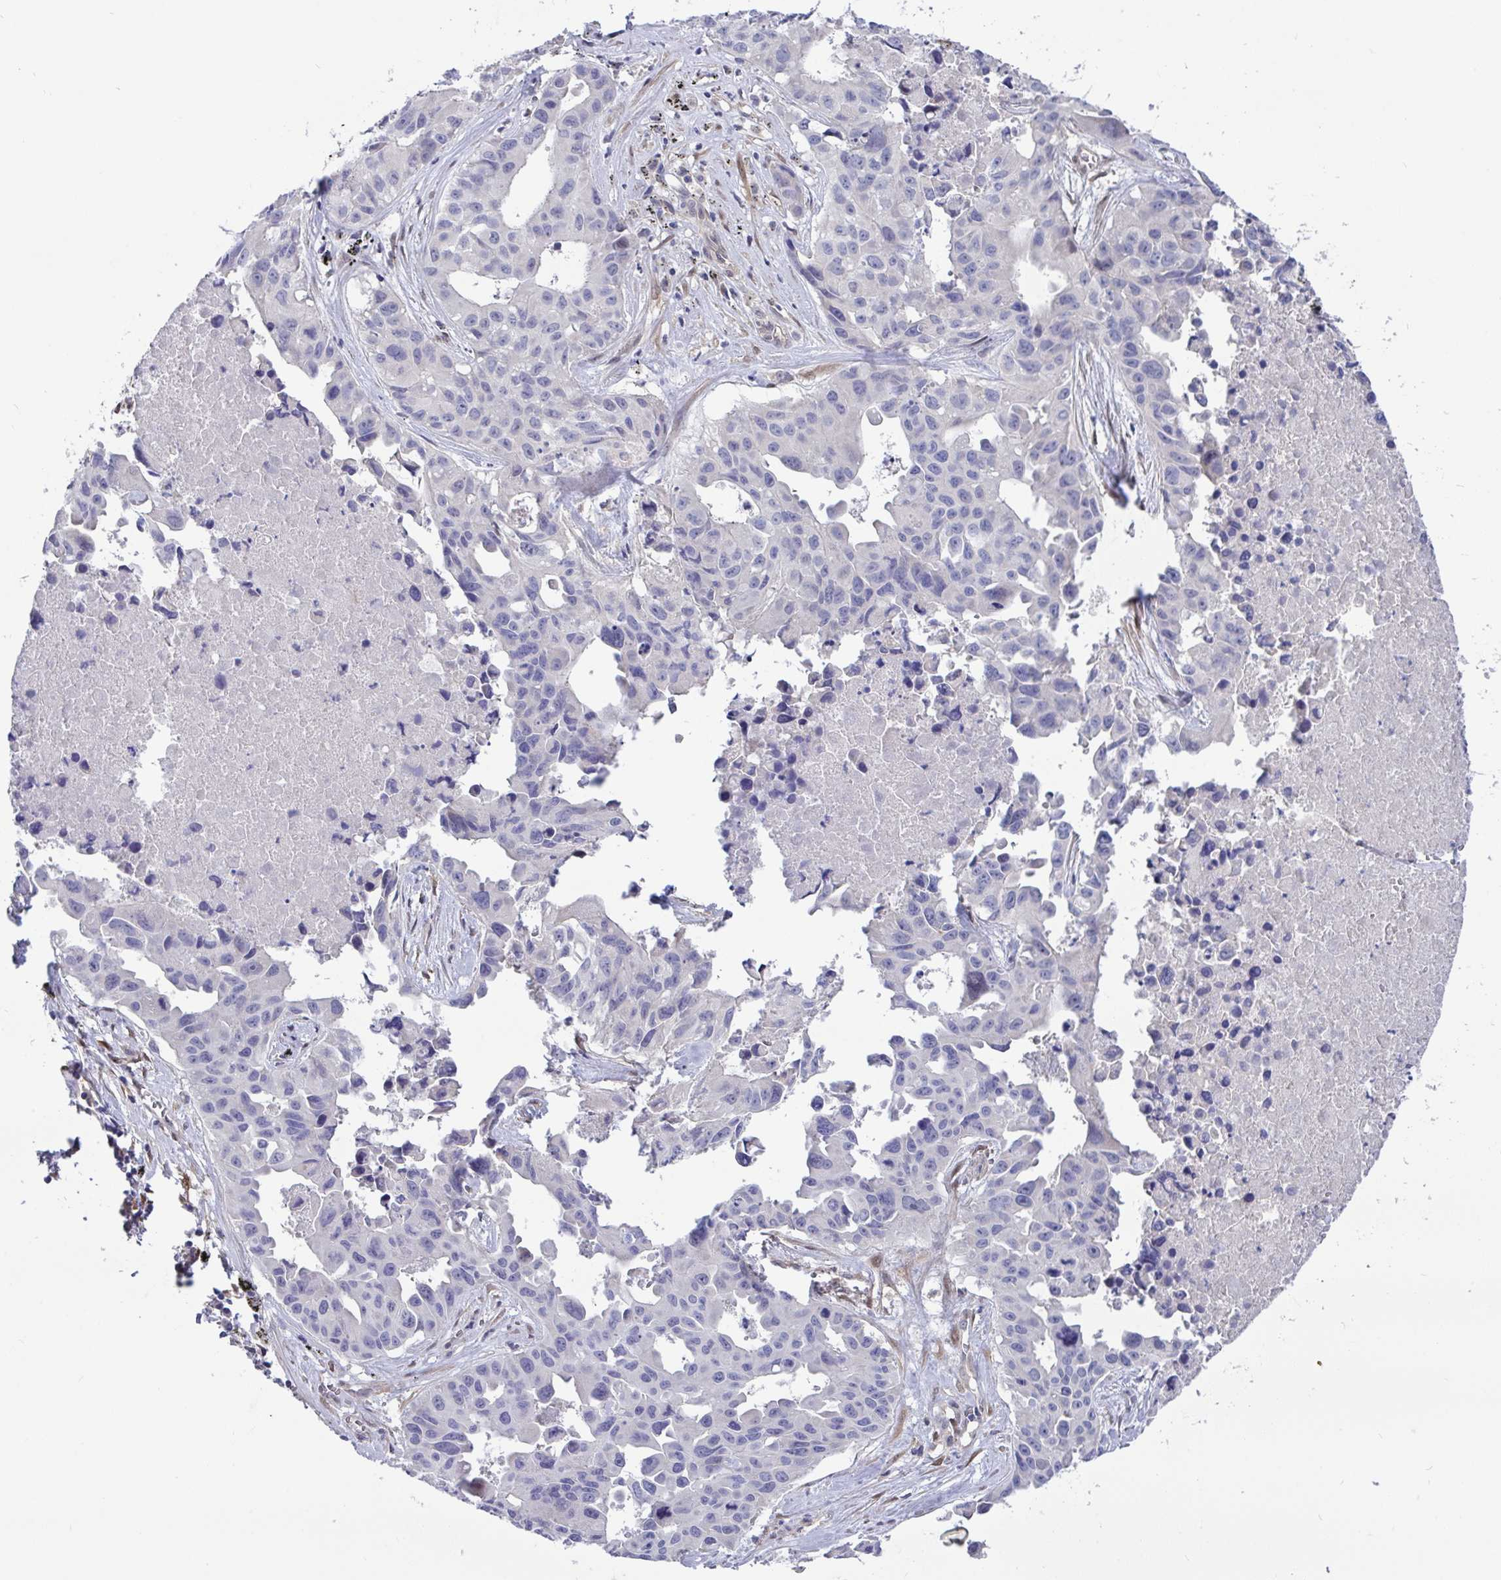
{"staining": {"intensity": "negative", "quantity": "none", "location": "none"}, "tissue": "lung cancer", "cell_type": "Tumor cells", "image_type": "cancer", "snomed": [{"axis": "morphology", "description": "Adenocarcinoma, NOS"}, {"axis": "topography", "description": "Lymph node"}, {"axis": "topography", "description": "Lung"}], "caption": "Immunohistochemistry (IHC) image of neoplastic tissue: lung cancer stained with DAB (3,3'-diaminobenzidine) demonstrates no significant protein positivity in tumor cells. (Brightfield microscopy of DAB (3,3'-diaminobenzidine) IHC at high magnification).", "gene": "L3HYPDH", "patient": {"sex": "male", "age": 64}}